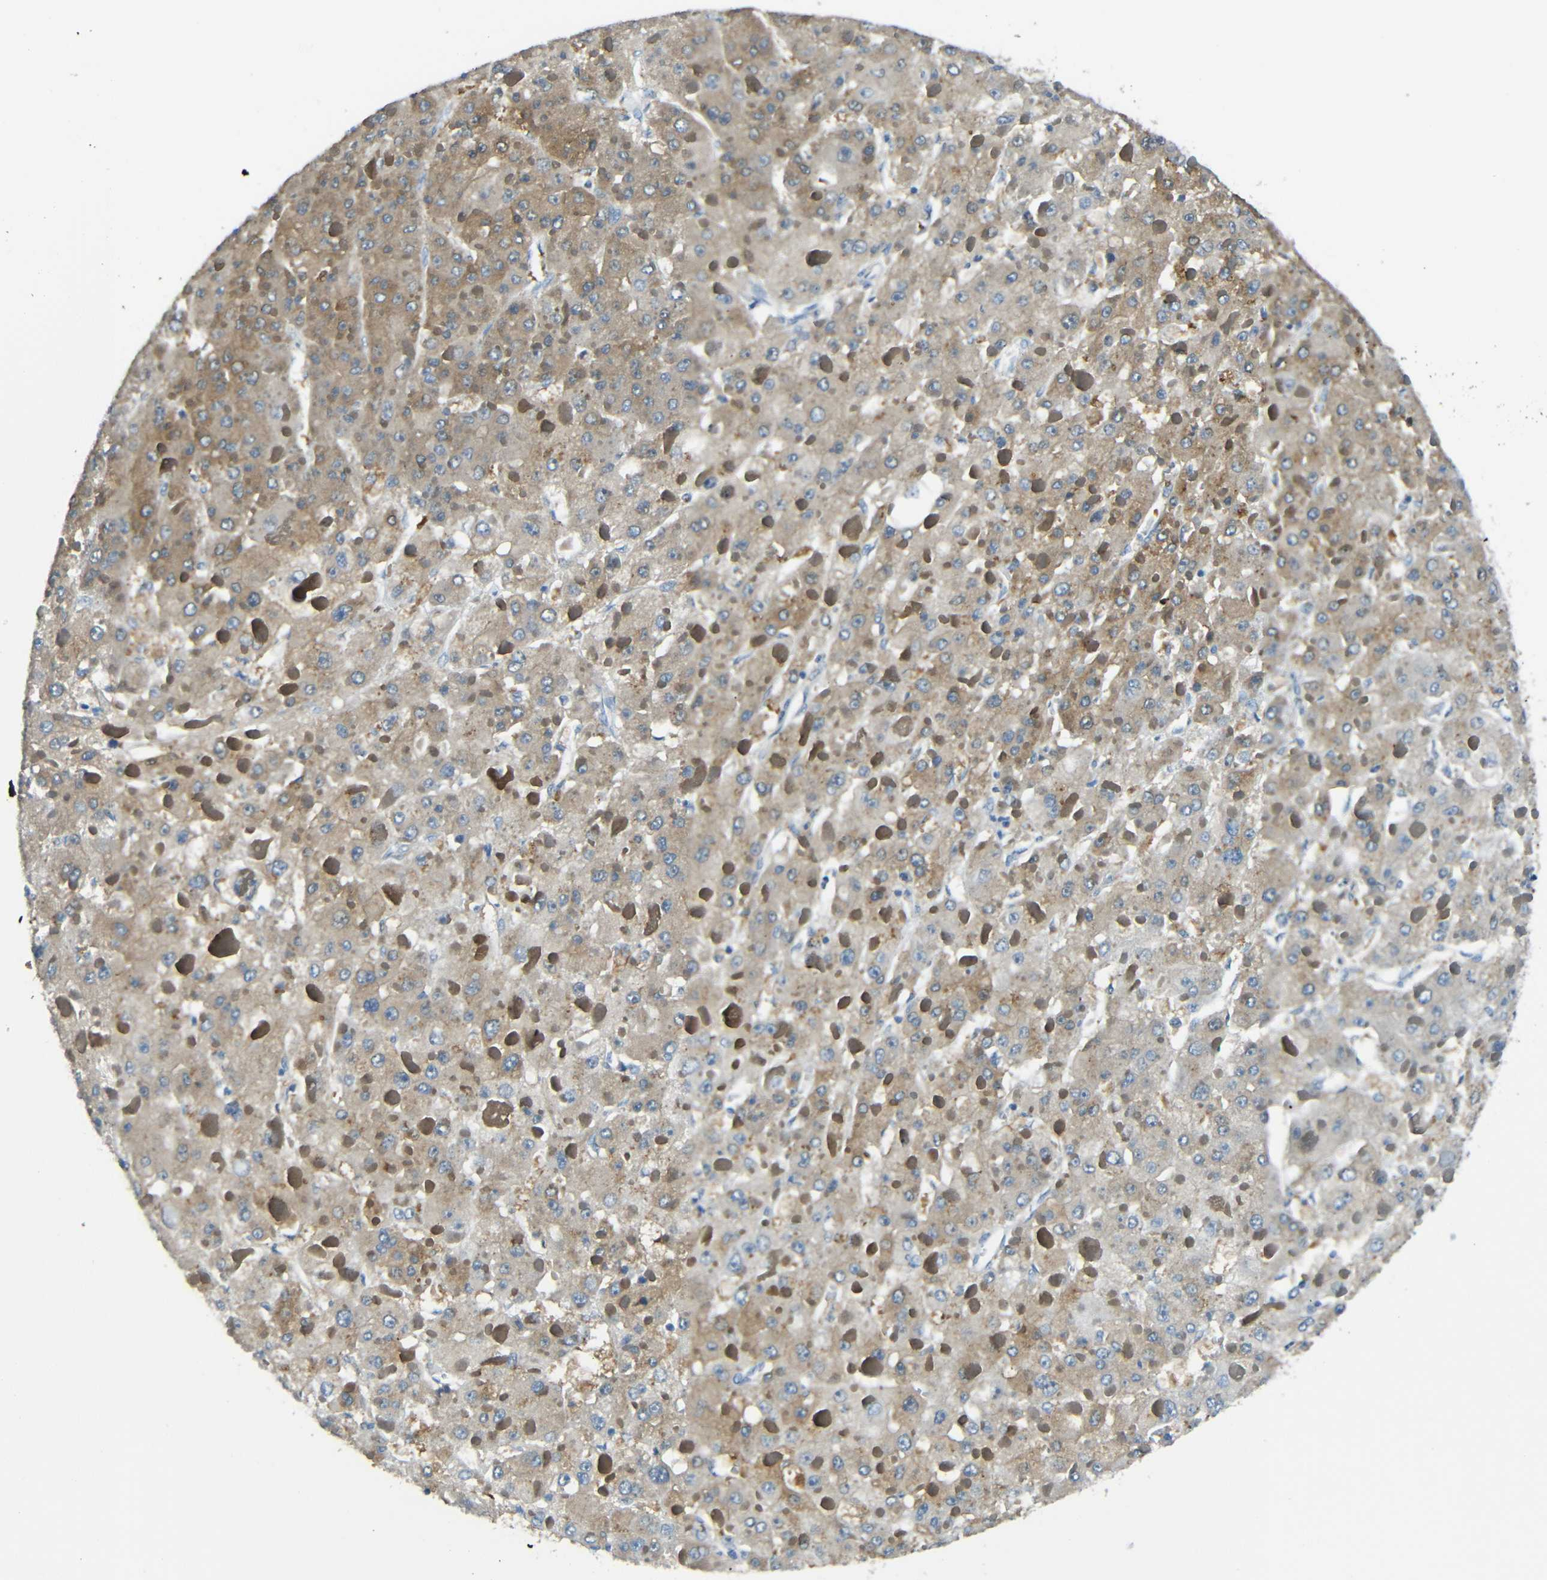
{"staining": {"intensity": "moderate", "quantity": "25%-75%", "location": "cytoplasmic/membranous"}, "tissue": "liver cancer", "cell_type": "Tumor cells", "image_type": "cancer", "snomed": [{"axis": "morphology", "description": "Carcinoma, Hepatocellular, NOS"}, {"axis": "topography", "description": "Liver"}], "caption": "This histopathology image reveals IHC staining of liver cancer (hepatocellular carcinoma), with medium moderate cytoplasmic/membranous expression in approximately 25%-75% of tumor cells.", "gene": "CYP26B1", "patient": {"sex": "female", "age": 73}}